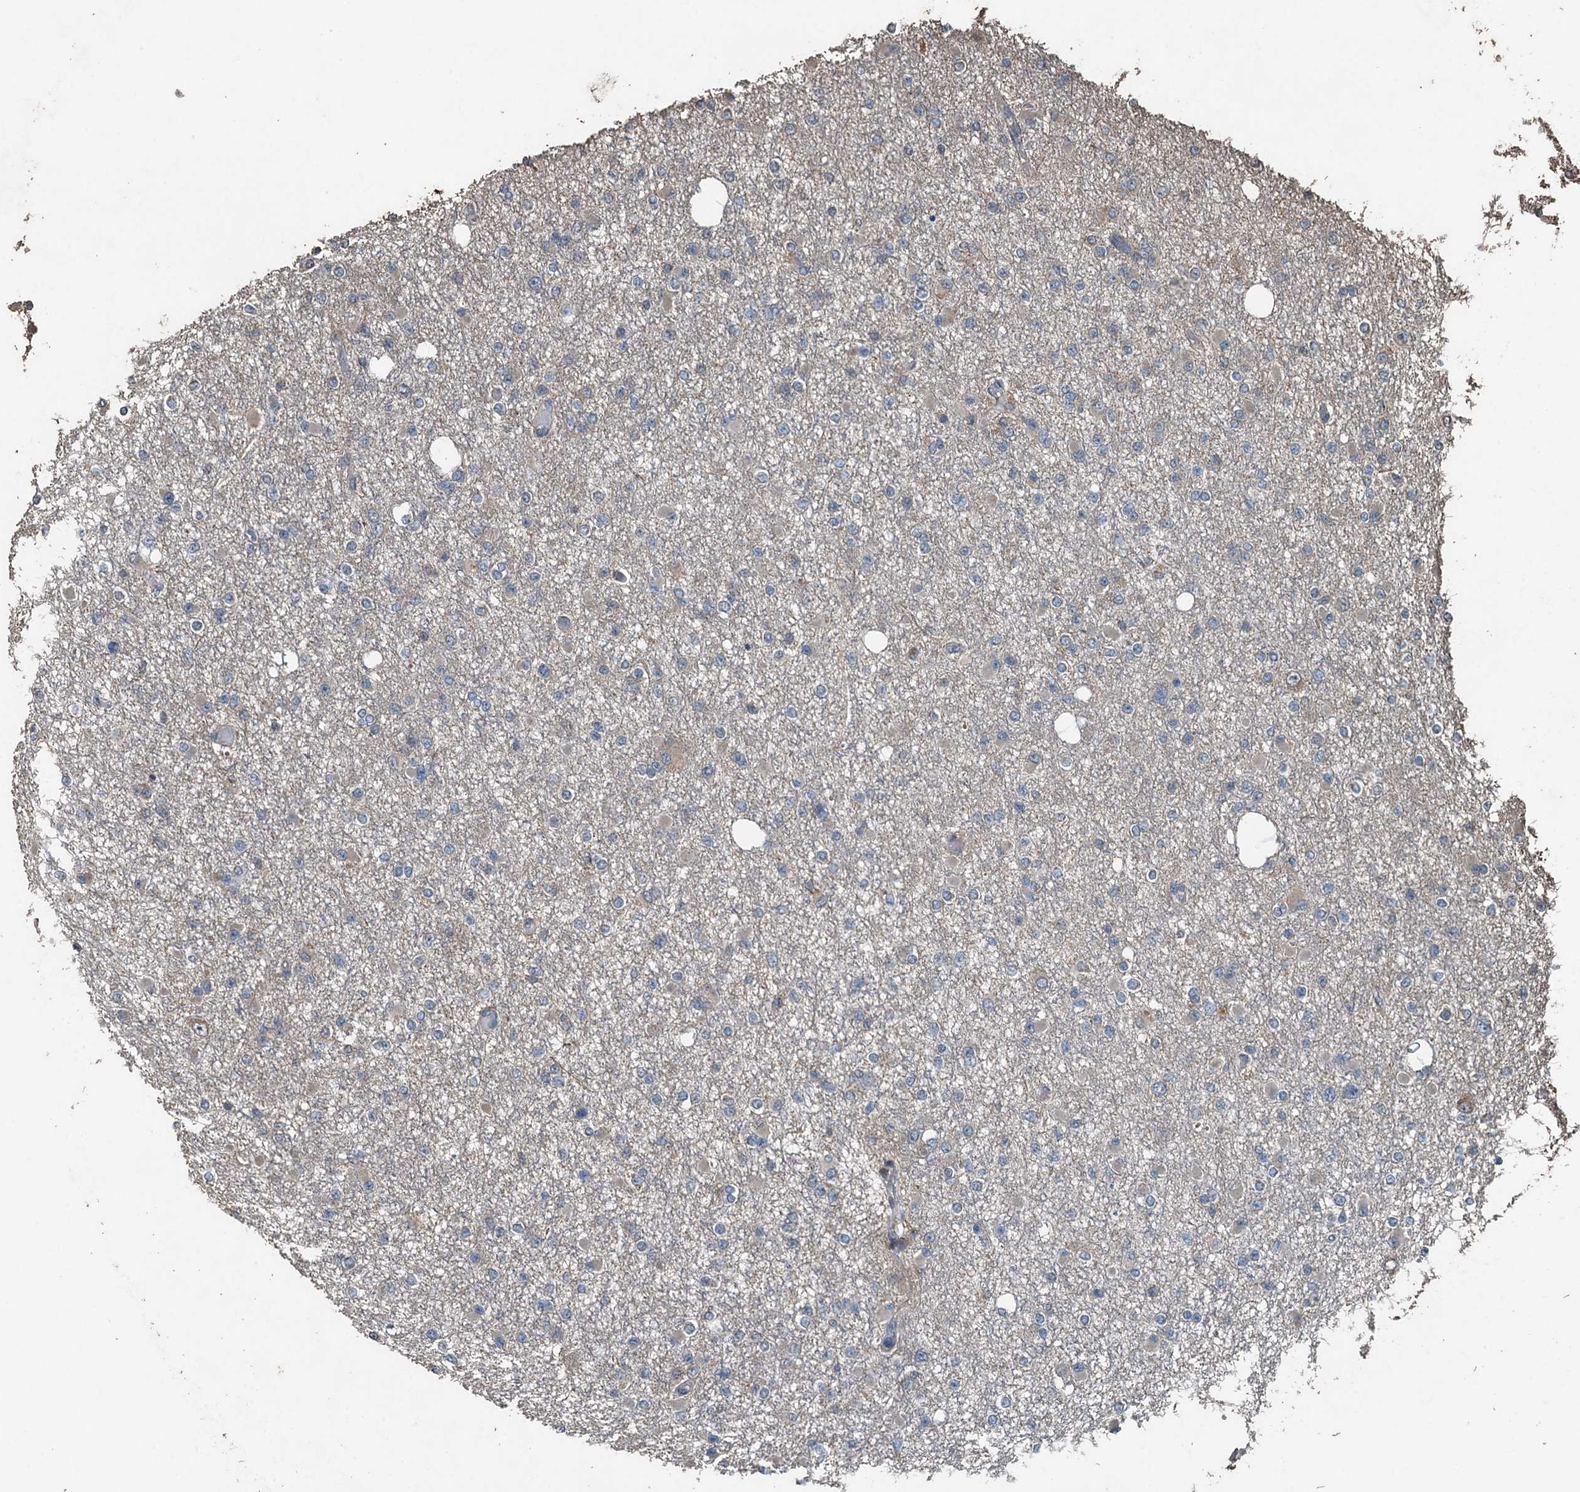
{"staining": {"intensity": "negative", "quantity": "none", "location": "none"}, "tissue": "glioma", "cell_type": "Tumor cells", "image_type": "cancer", "snomed": [{"axis": "morphology", "description": "Glioma, malignant, Low grade"}, {"axis": "topography", "description": "Brain"}], "caption": "Immunohistochemical staining of human glioma demonstrates no significant expression in tumor cells.", "gene": "PIGN", "patient": {"sex": "female", "age": 22}}